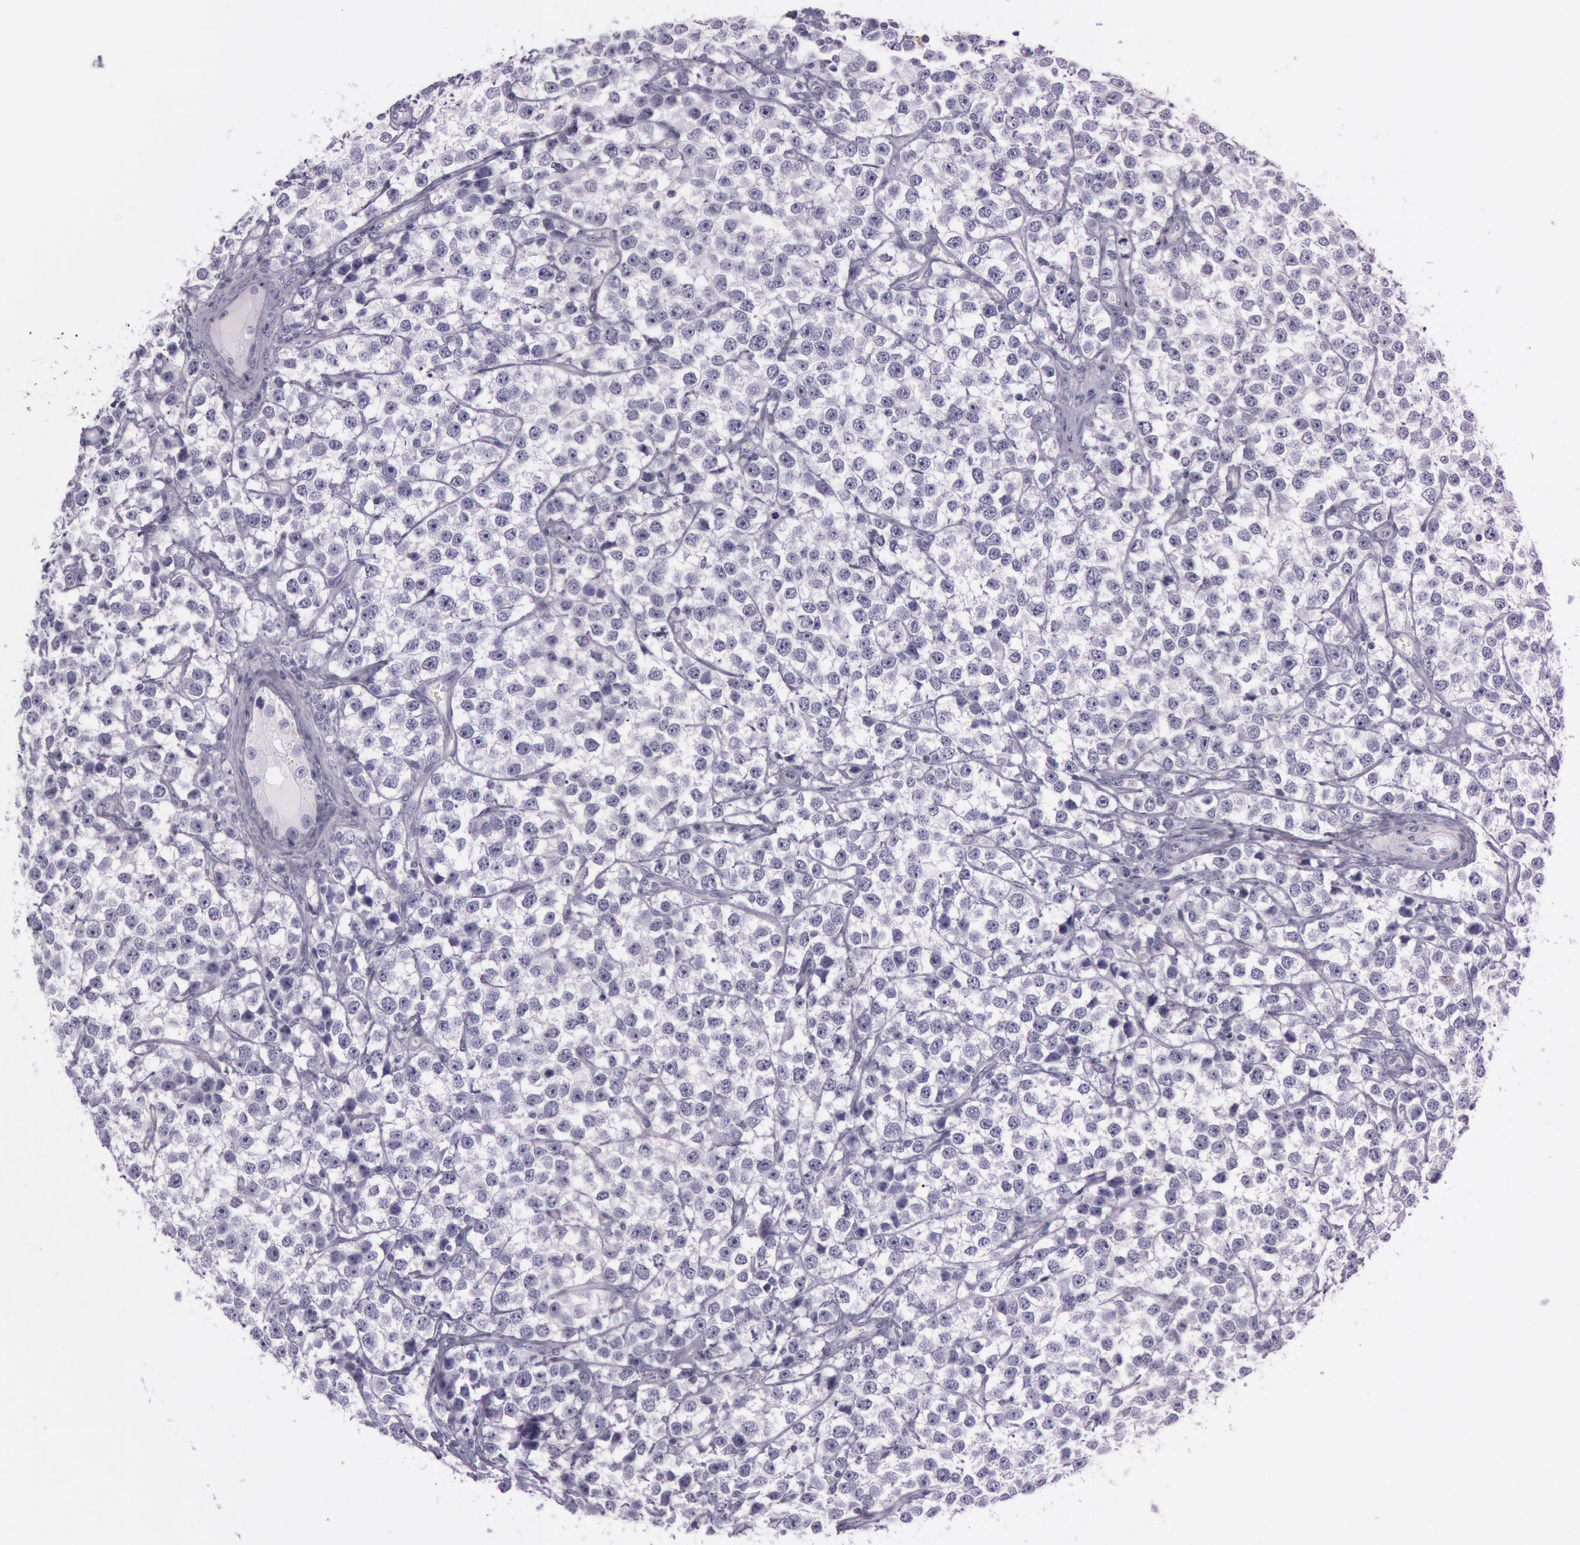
{"staining": {"intensity": "negative", "quantity": "none", "location": "none"}, "tissue": "testis cancer", "cell_type": "Tumor cells", "image_type": "cancer", "snomed": [{"axis": "morphology", "description": "Seminoma, NOS"}, {"axis": "topography", "description": "Testis"}], "caption": "Tumor cells show no significant protein positivity in testis cancer. The staining is performed using DAB brown chromogen with nuclei counter-stained in using hematoxylin.", "gene": "S100A7", "patient": {"sex": "male", "age": 25}}